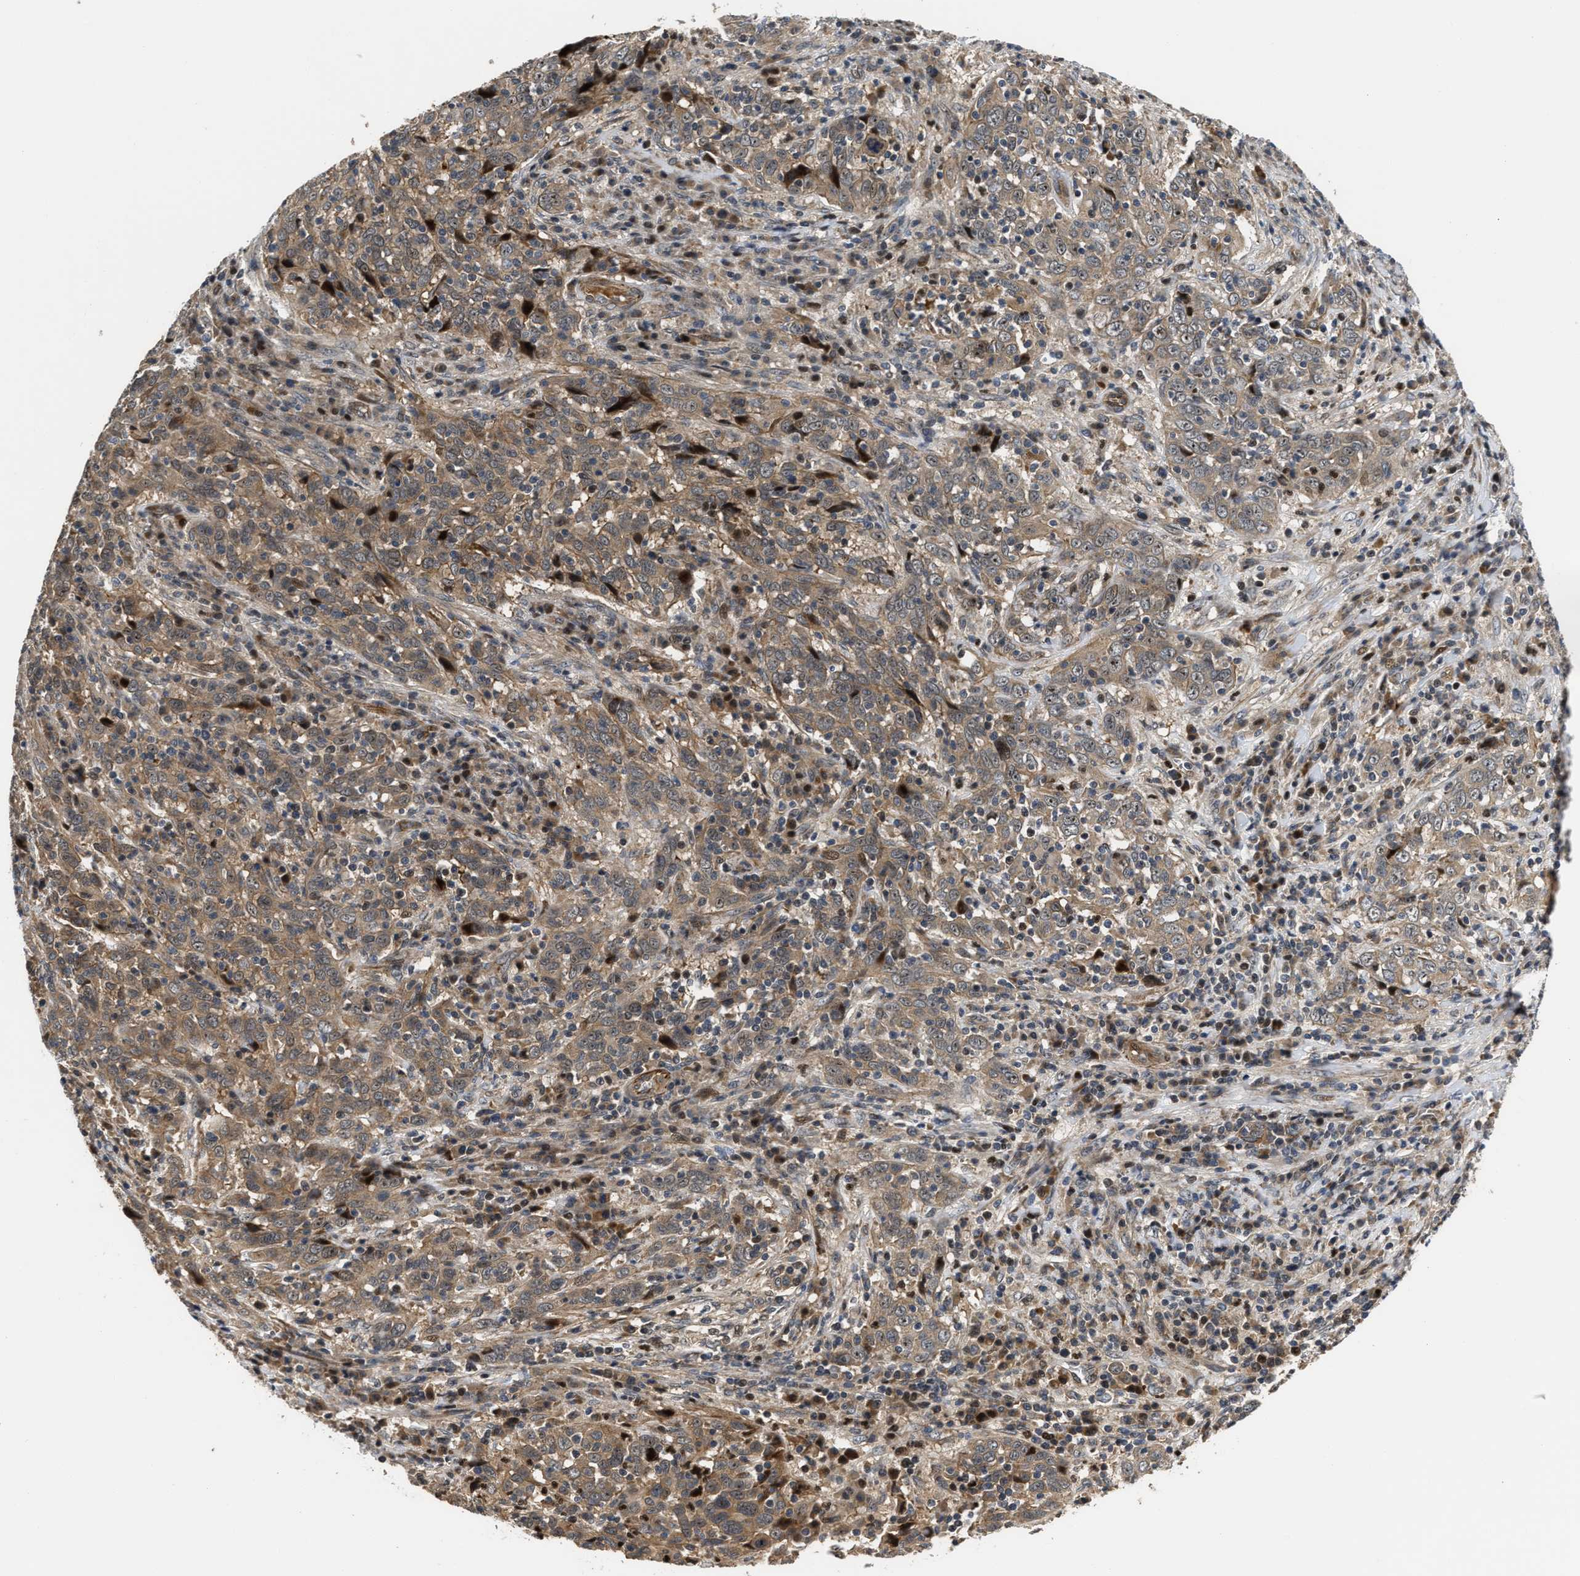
{"staining": {"intensity": "moderate", "quantity": ">75%", "location": "cytoplasmic/membranous"}, "tissue": "cervical cancer", "cell_type": "Tumor cells", "image_type": "cancer", "snomed": [{"axis": "morphology", "description": "Squamous cell carcinoma, NOS"}, {"axis": "topography", "description": "Cervix"}], "caption": "Squamous cell carcinoma (cervical) stained for a protein shows moderate cytoplasmic/membranous positivity in tumor cells.", "gene": "ALDH3A2", "patient": {"sex": "female", "age": 46}}